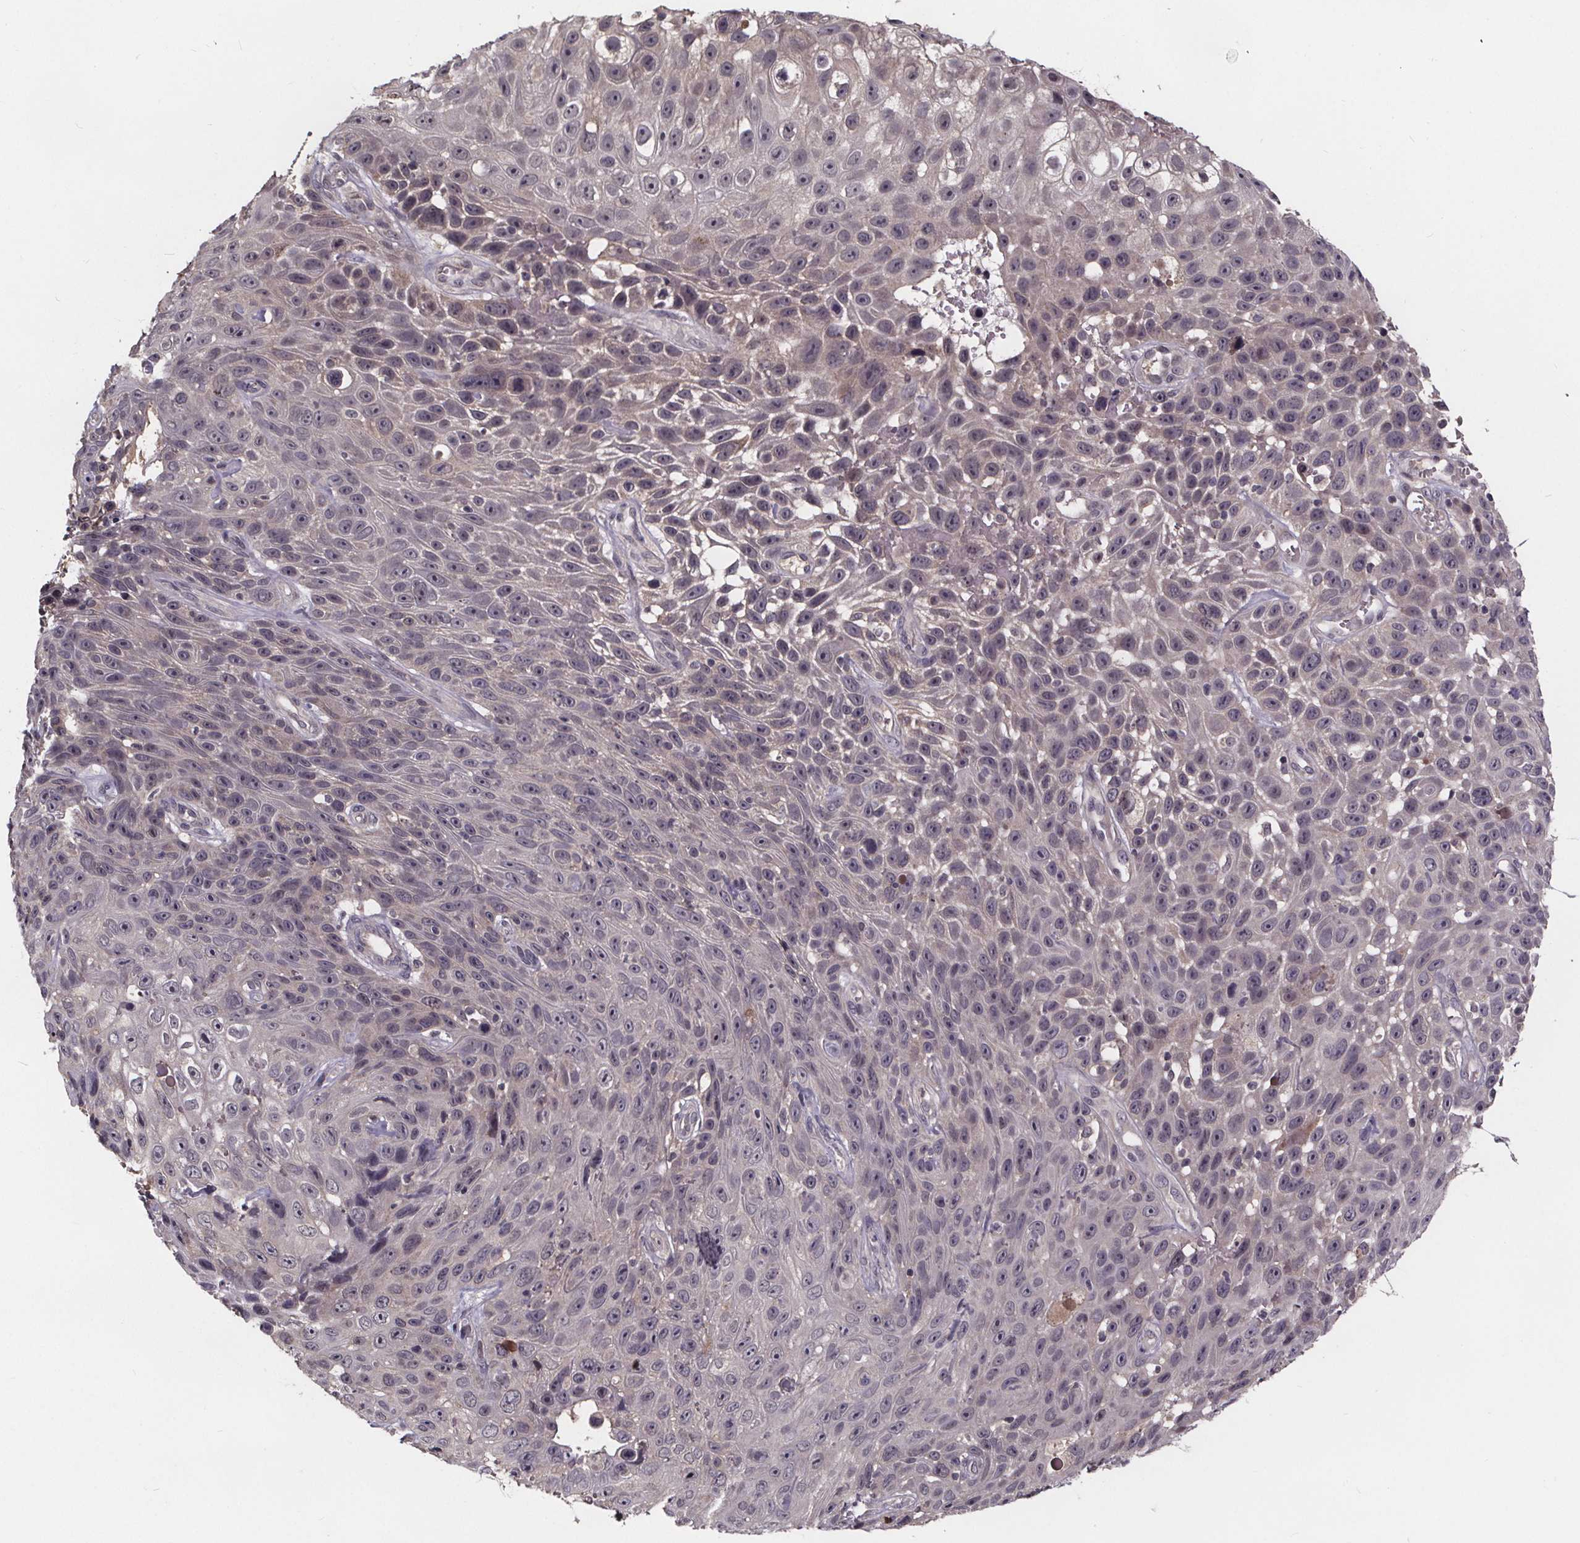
{"staining": {"intensity": "weak", "quantity": "<25%", "location": "nuclear"}, "tissue": "skin cancer", "cell_type": "Tumor cells", "image_type": "cancer", "snomed": [{"axis": "morphology", "description": "Squamous cell carcinoma, NOS"}, {"axis": "topography", "description": "Skin"}], "caption": "An immunohistochemistry image of squamous cell carcinoma (skin) is shown. There is no staining in tumor cells of squamous cell carcinoma (skin). (Brightfield microscopy of DAB (3,3'-diaminobenzidine) IHC at high magnification).", "gene": "SMIM1", "patient": {"sex": "male", "age": 82}}